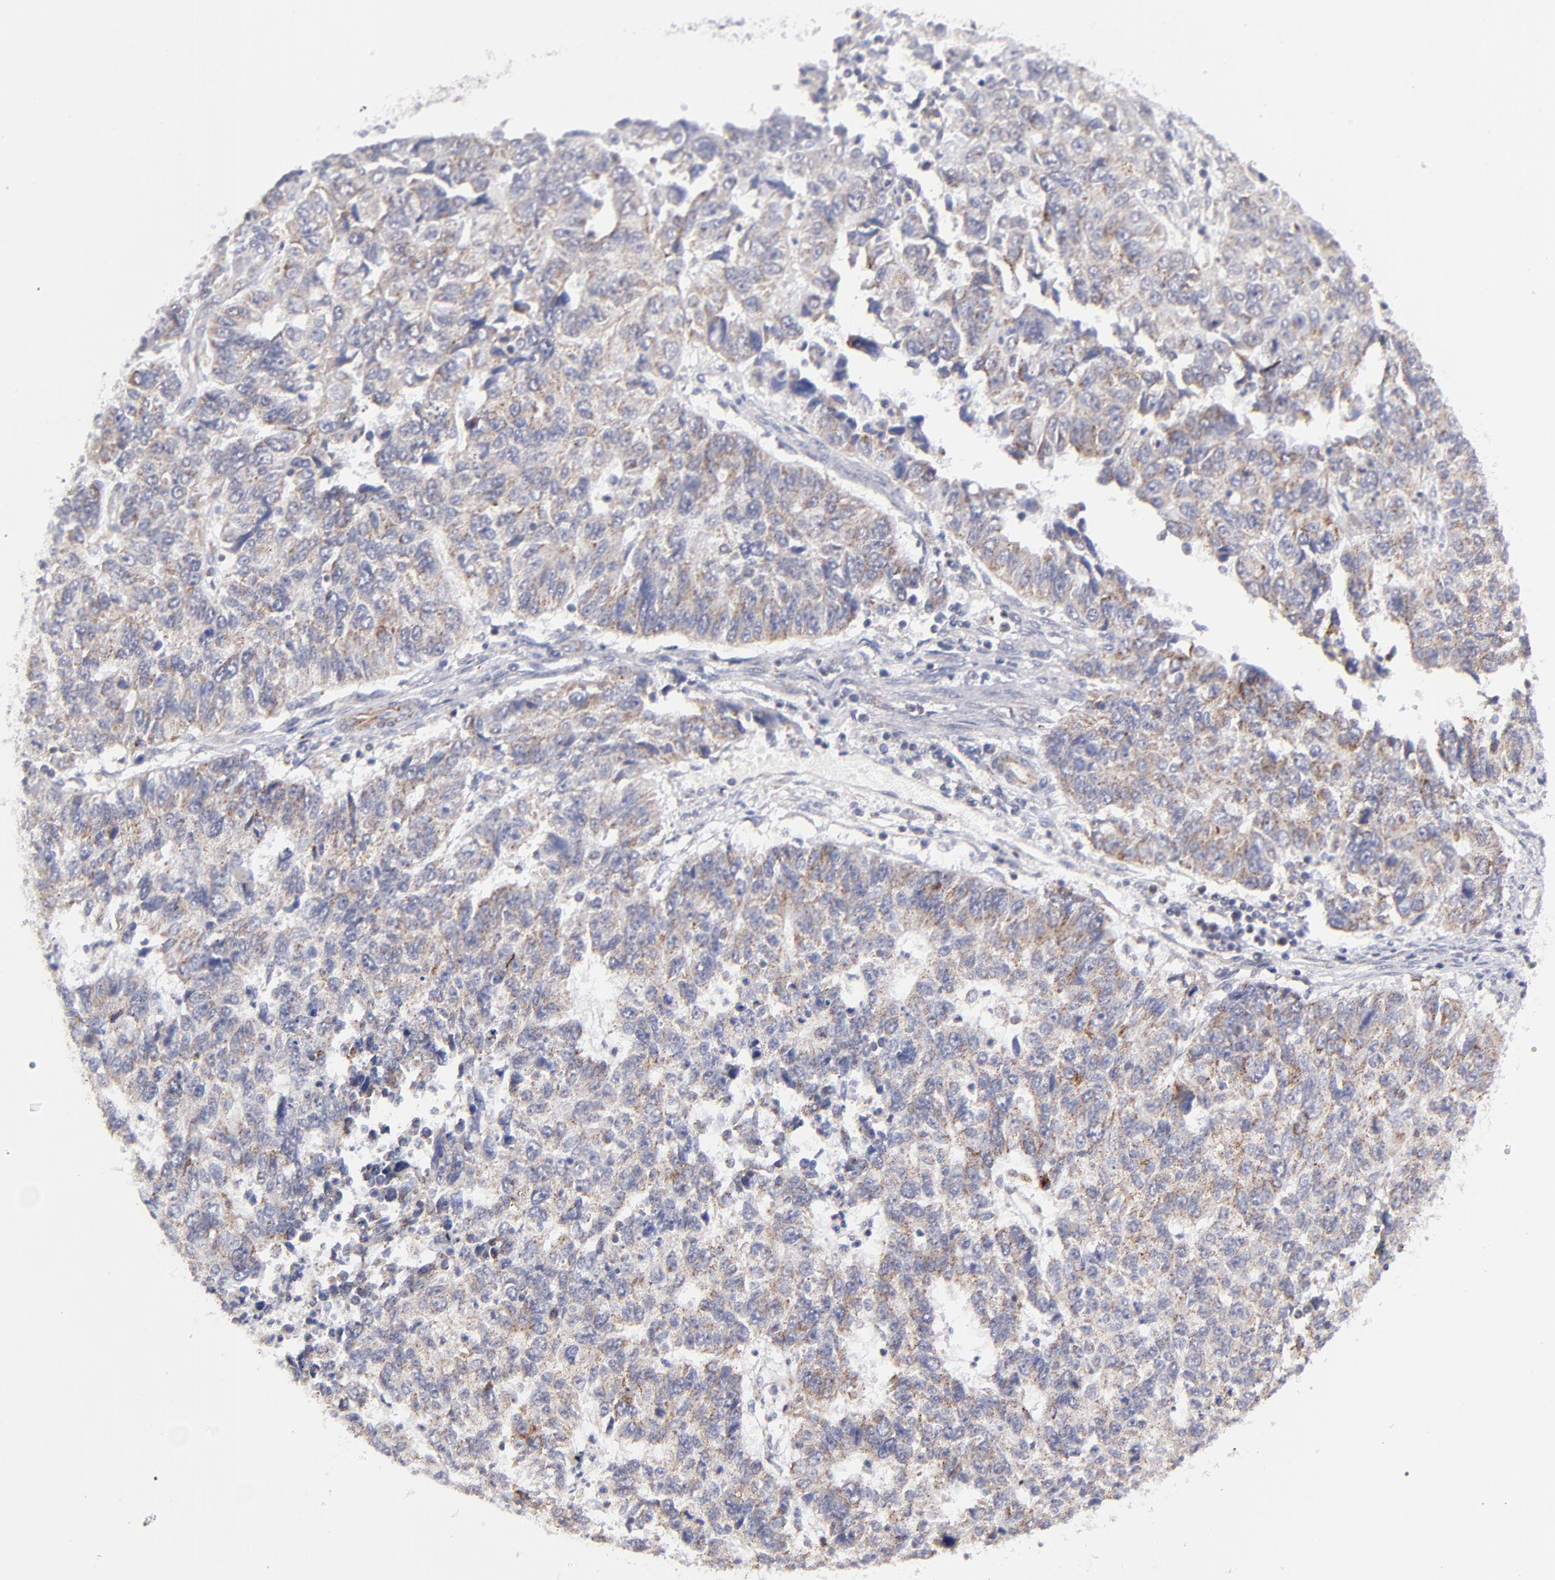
{"staining": {"intensity": "moderate", "quantity": ">75%", "location": "cytoplasmic/membranous"}, "tissue": "endometrial cancer", "cell_type": "Tumor cells", "image_type": "cancer", "snomed": [{"axis": "morphology", "description": "Adenocarcinoma, NOS"}, {"axis": "topography", "description": "Endometrium"}], "caption": "Adenocarcinoma (endometrial) stained for a protein (brown) displays moderate cytoplasmic/membranous positive staining in approximately >75% of tumor cells.", "gene": "MAP2K7", "patient": {"sex": "female", "age": 42}}